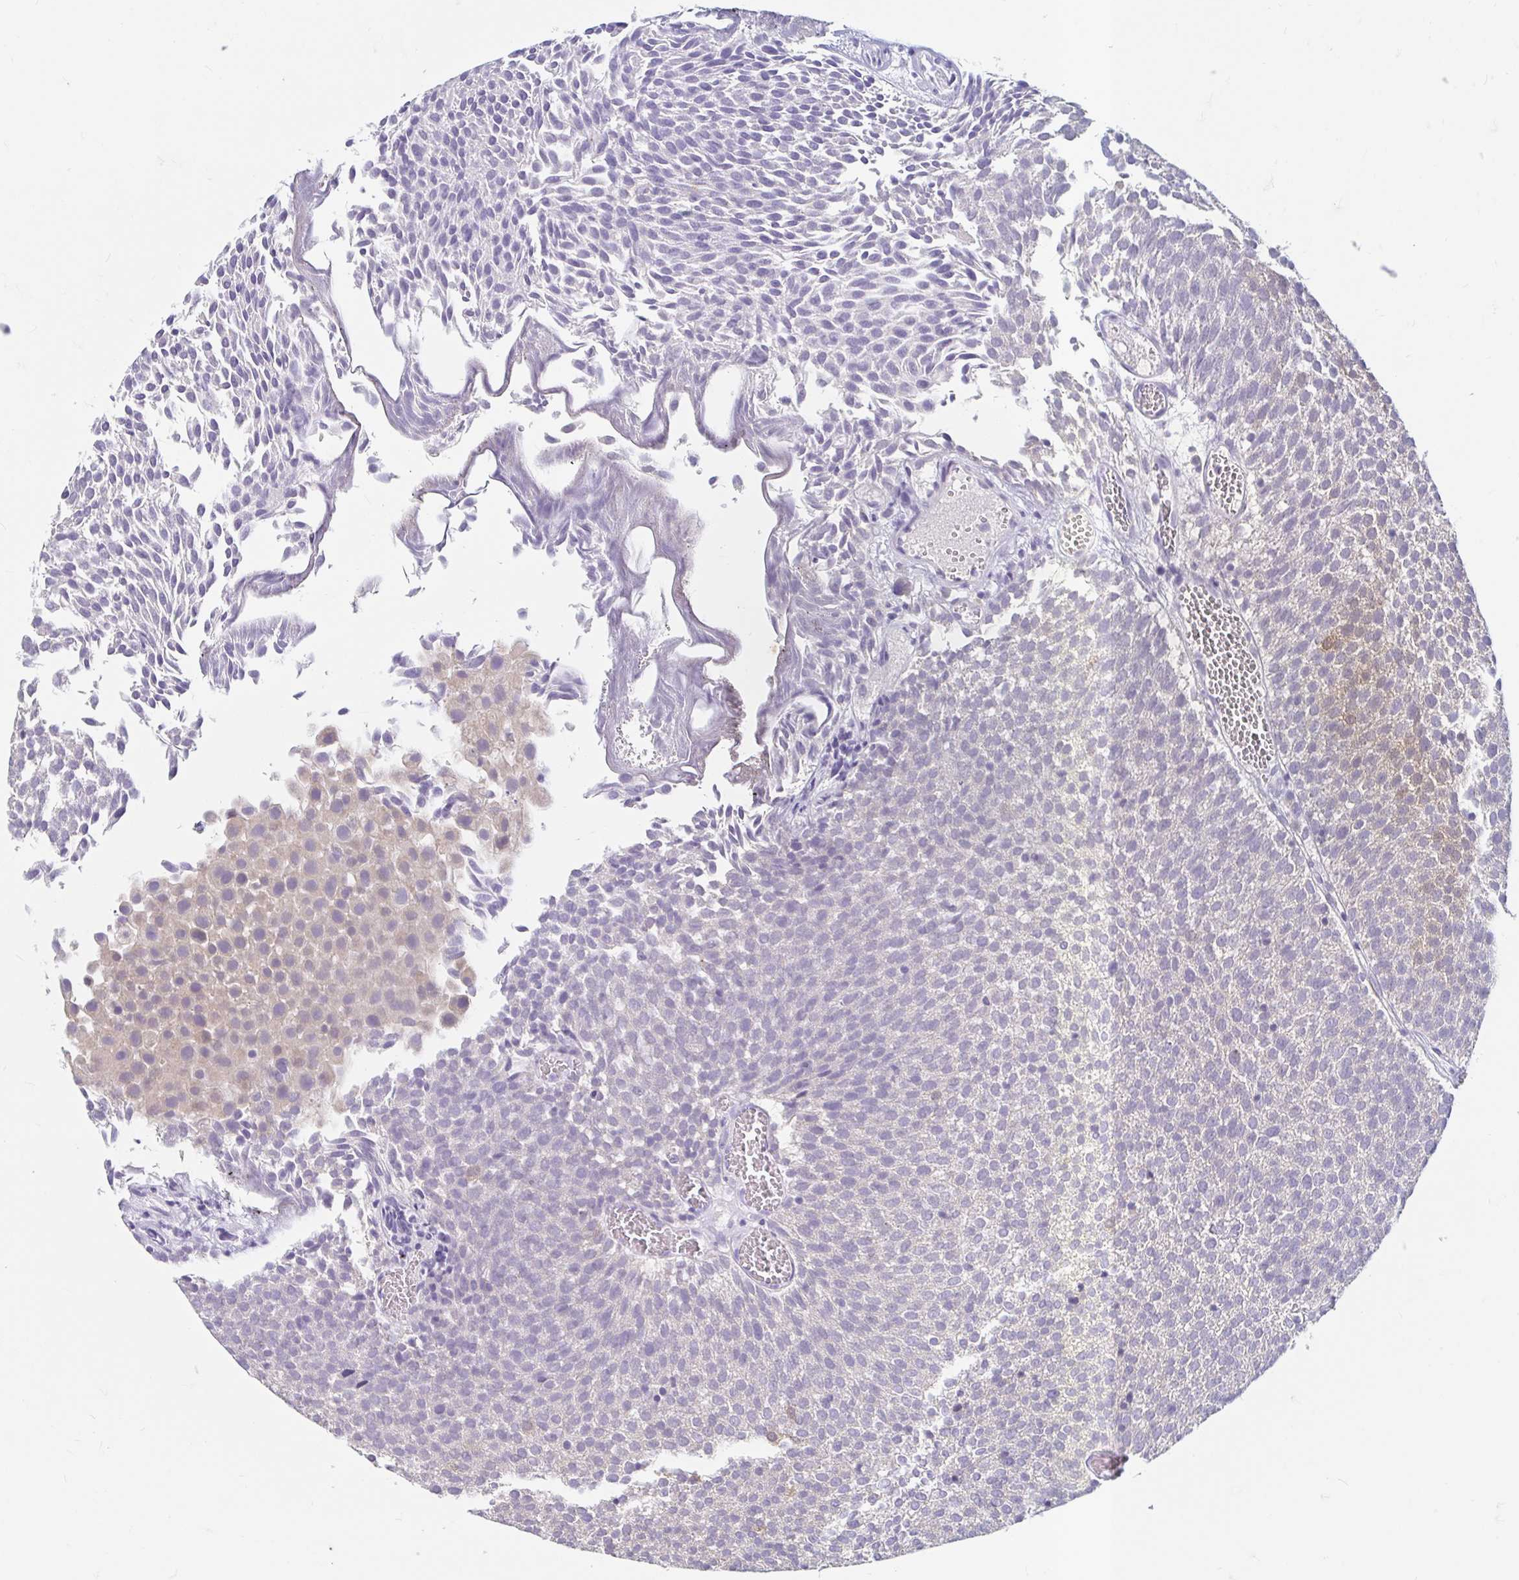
{"staining": {"intensity": "negative", "quantity": "none", "location": "none"}, "tissue": "urothelial cancer", "cell_type": "Tumor cells", "image_type": "cancer", "snomed": [{"axis": "morphology", "description": "Urothelial carcinoma, Low grade"}, {"axis": "topography", "description": "Urinary bladder"}], "caption": "IHC micrograph of neoplastic tissue: low-grade urothelial carcinoma stained with DAB (3,3'-diaminobenzidine) exhibits no significant protein staining in tumor cells.", "gene": "ADH1A", "patient": {"sex": "female", "age": 79}}